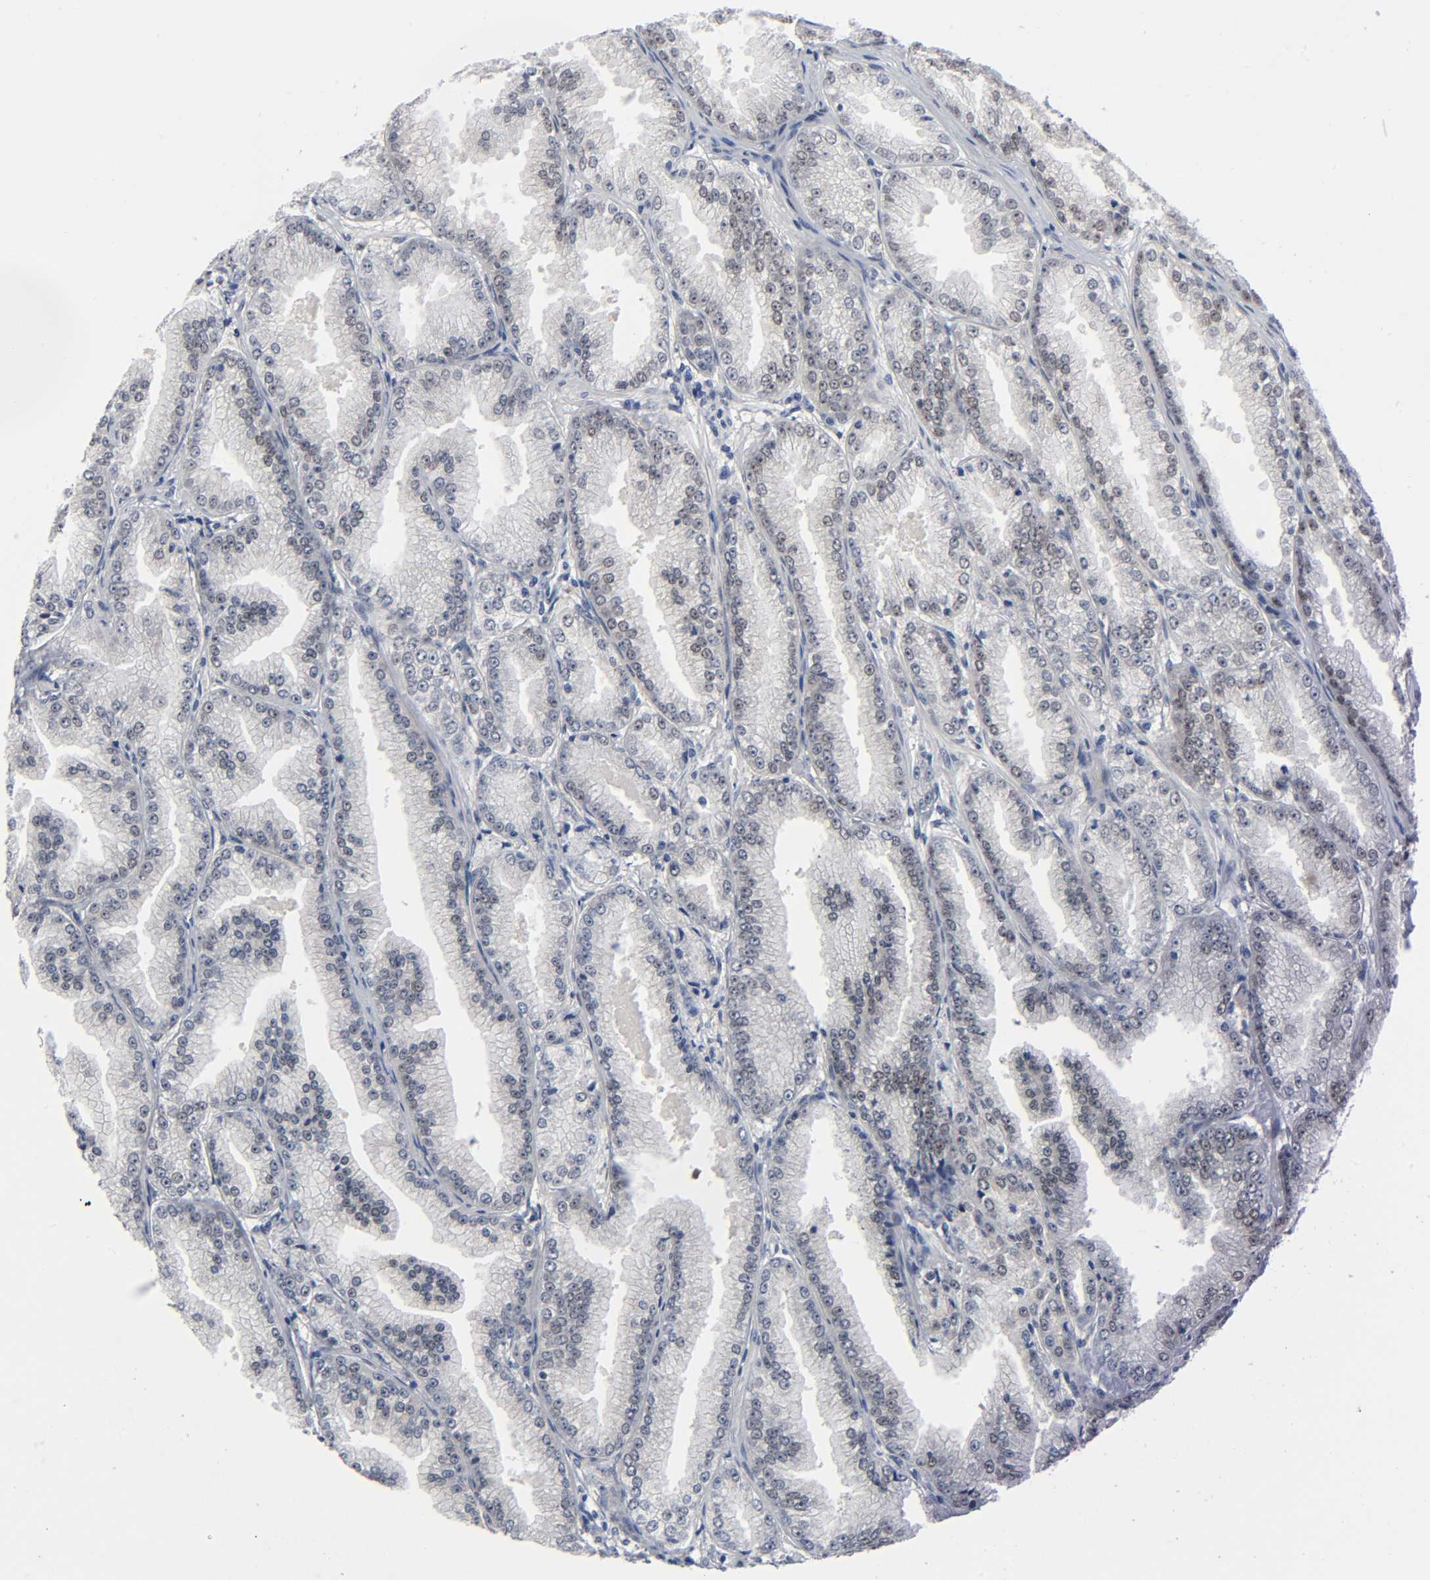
{"staining": {"intensity": "weak", "quantity": "25%-75%", "location": "nuclear"}, "tissue": "prostate cancer", "cell_type": "Tumor cells", "image_type": "cancer", "snomed": [{"axis": "morphology", "description": "Adenocarcinoma, High grade"}, {"axis": "topography", "description": "Prostate"}], "caption": "Immunohistochemical staining of human prostate high-grade adenocarcinoma exhibits low levels of weak nuclear protein staining in about 25%-75% of tumor cells.", "gene": "SALL2", "patient": {"sex": "male", "age": 61}}